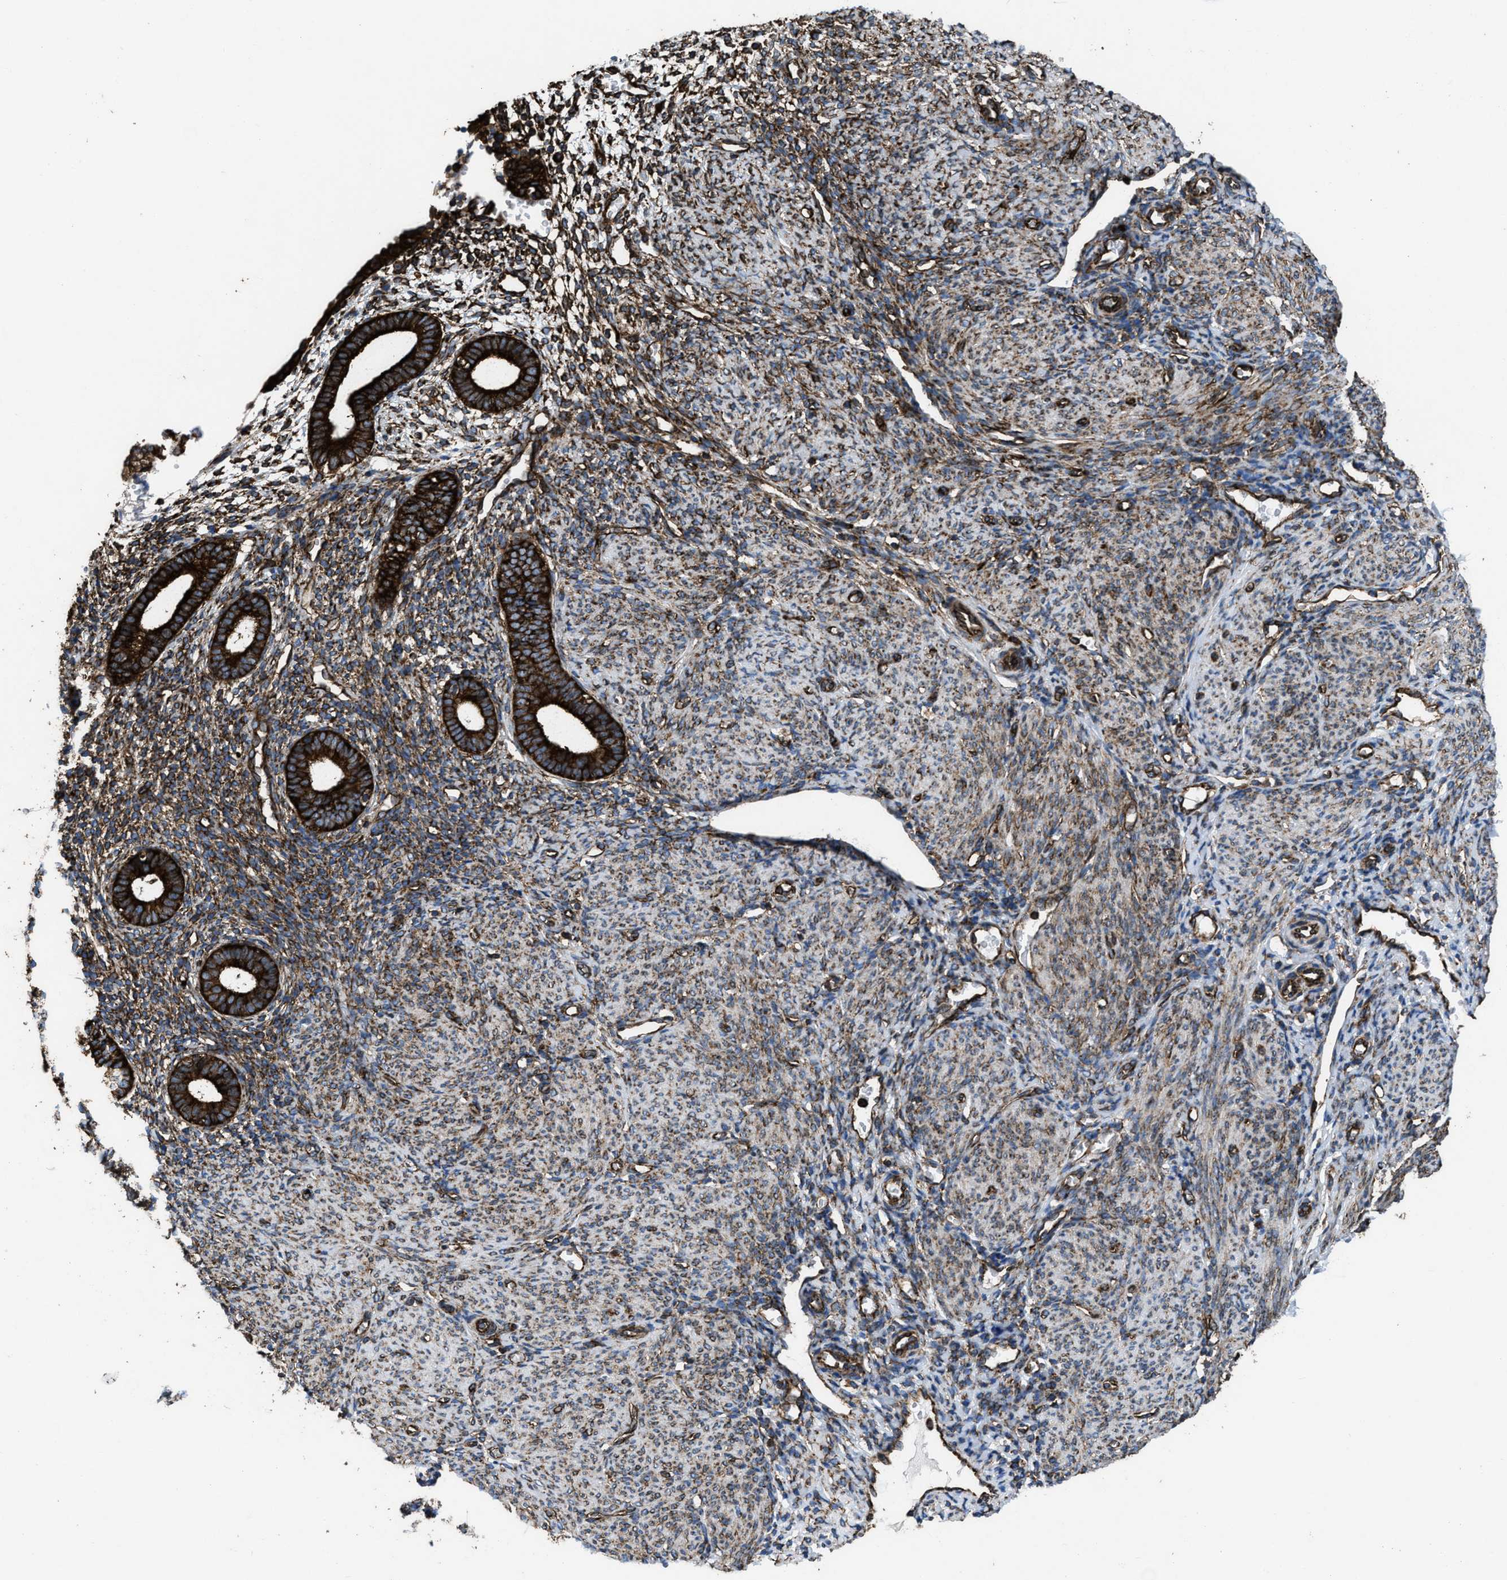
{"staining": {"intensity": "strong", "quantity": "25%-75%", "location": "cytoplasmic/membranous"}, "tissue": "endometrium", "cell_type": "Cells in endometrial stroma", "image_type": "normal", "snomed": [{"axis": "morphology", "description": "Normal tissue, NOS"}, {"axis": "morphology", "description": "Adenocarcinoma, NOS"}, {"axis": "topography", "description": "Endometrium"}], "caption": "Brown immunohistochemical staining in normal endometrium demonstrates strong cytoplasmic/membranous staining in approximately 25%-75% of cells in endometrial stroma.", "gene": "CAPRIN1", "patient": {"sex": "female", "age": 57}}